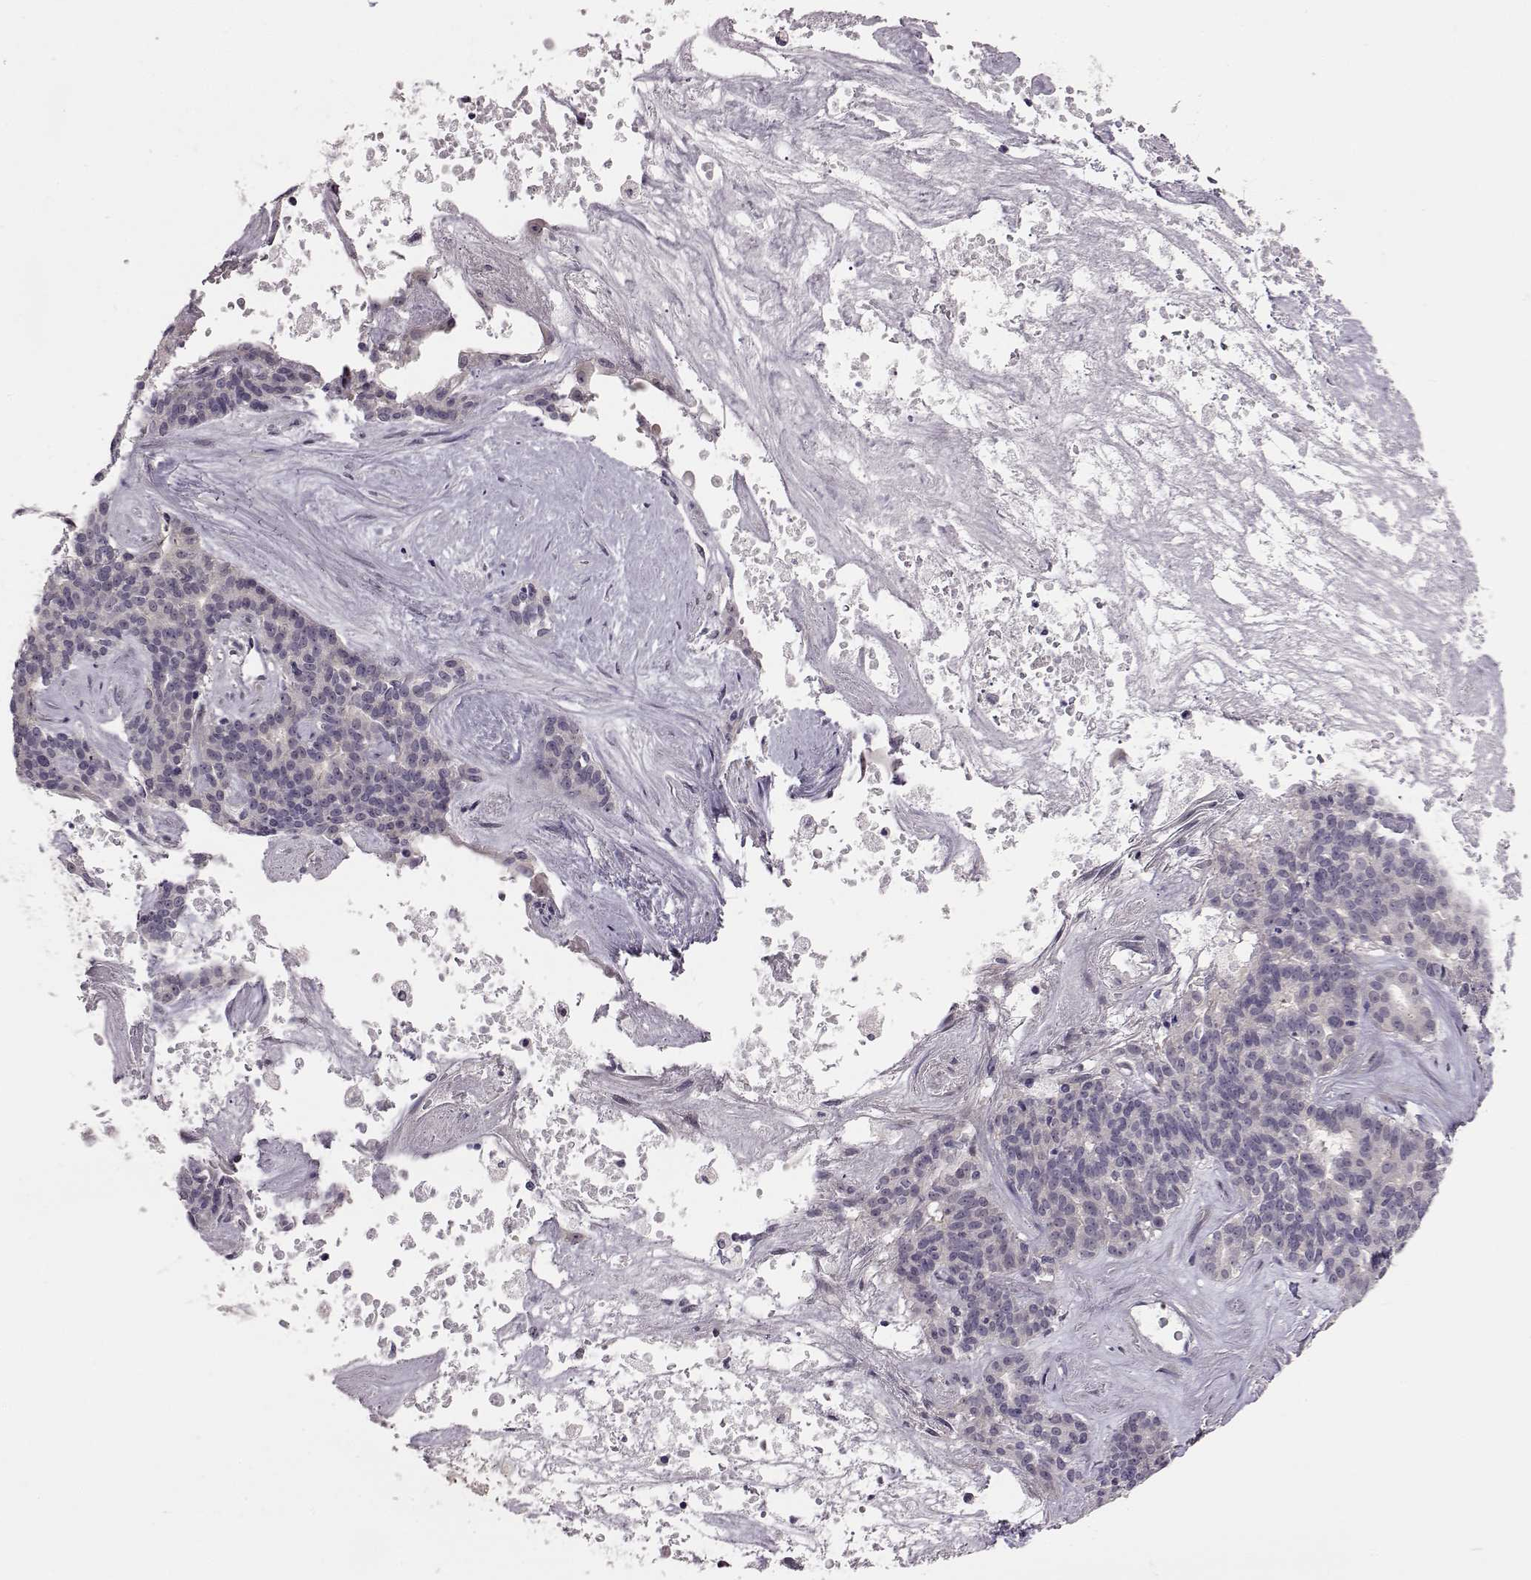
{"staining": {"intensity": "negative", "quantity": "none", "location": "none"}, "tissue": "liver cancer", "cell_type": "Tumor cells", "image_type": "cancer", "snomed": [{"axis": "morphology", "description": "Cholangiocarcinoma"}, {"axis": "topography", "description": "Liver"}], "caption": "Cholangiocarcinoma (liver) was stained to show a protein in brown. There is no significant expression in tumor cells. (DAB immunohistochemistry visualized using brightfield microscopy, high magnification).", "gene": "C10orf62", "patient": {"sex": "female", "age": 47}}